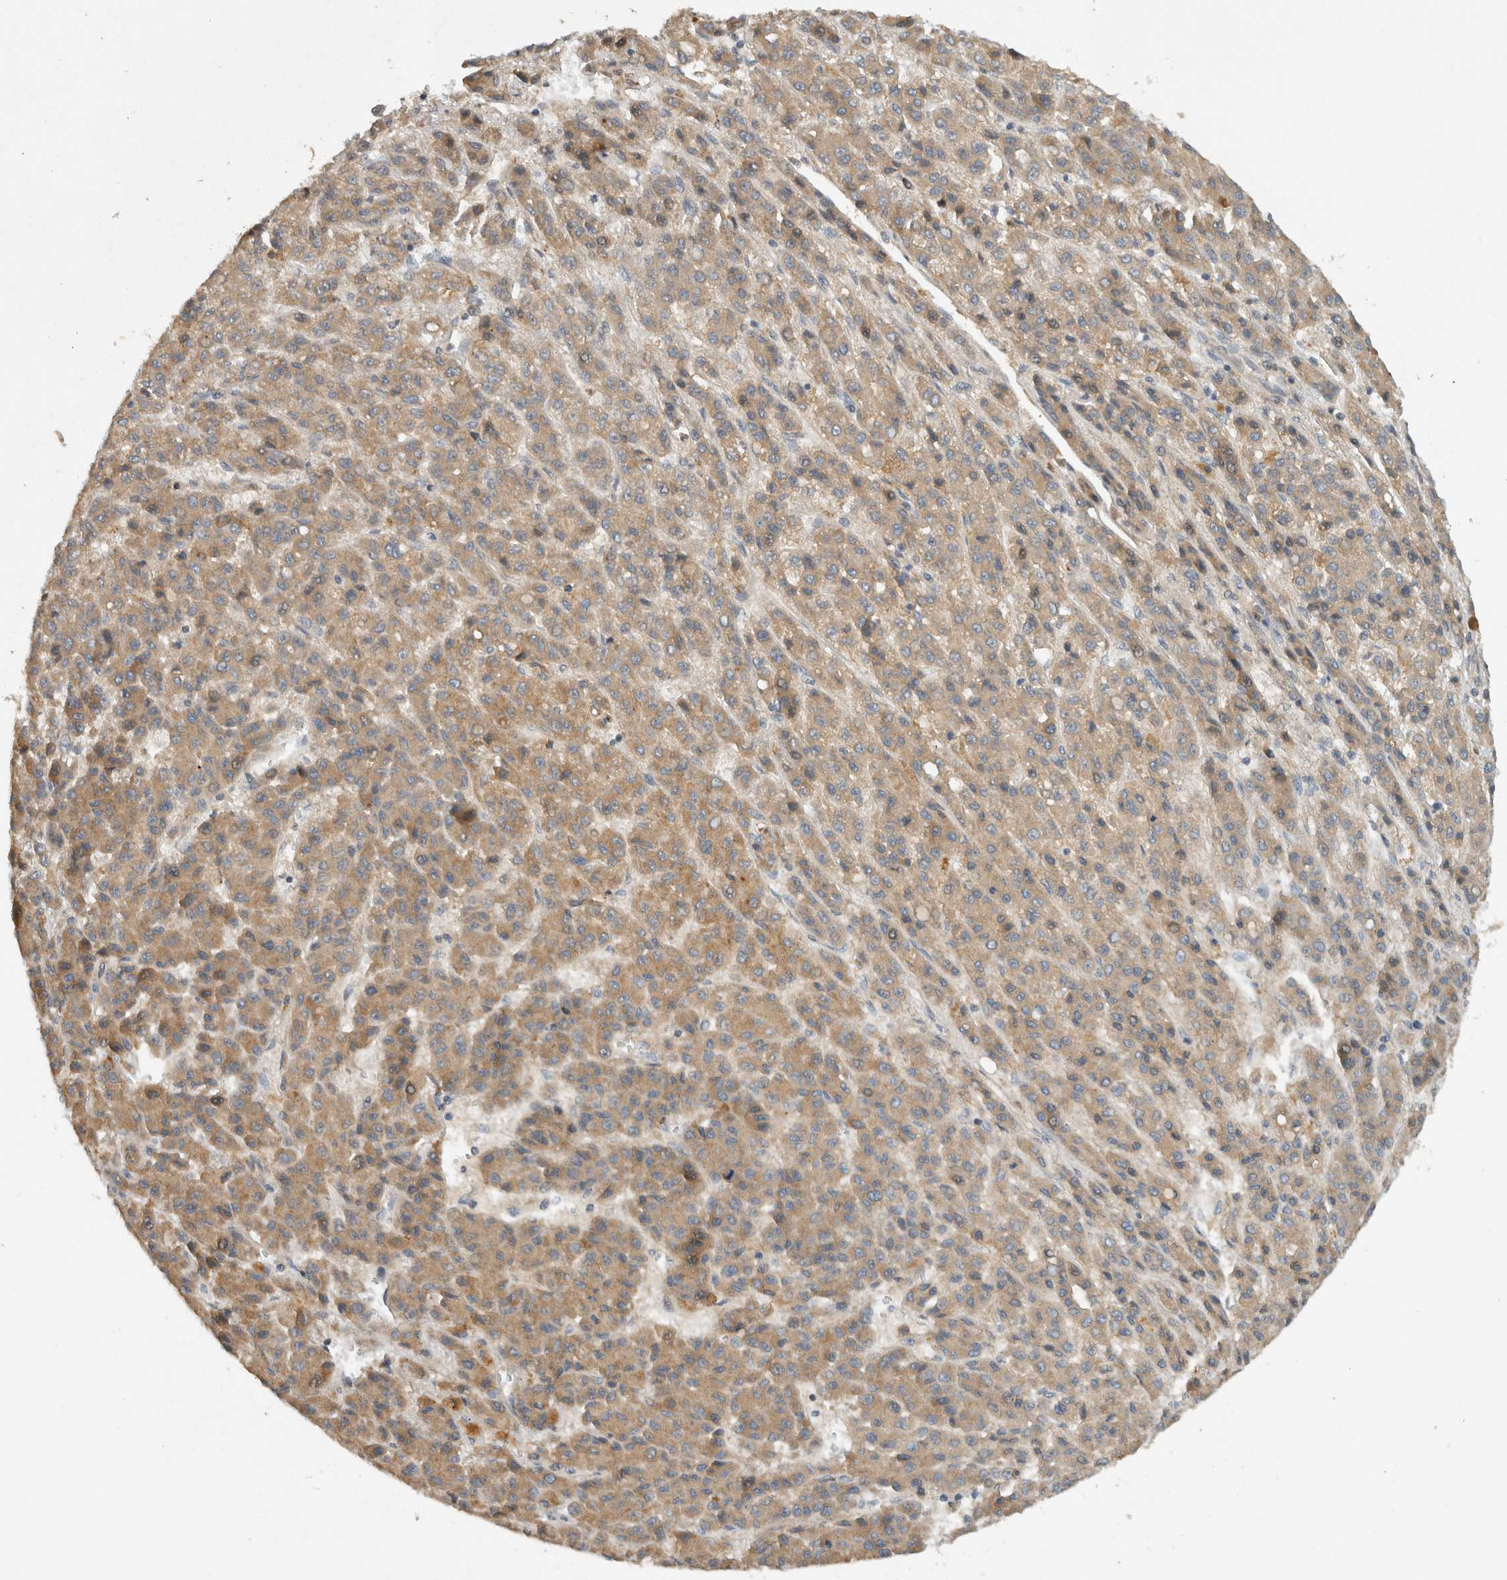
{"staining": {"intensity": "weak", "quantity": ">75%", "location": "cytoplasmic/membranous"}, "tissue": "liver cancer", "cell_type": "Tumor cells", "image_type": "cancer", "snomed": [{"axis": "morphology", "description": "Carcinoma, Hepatocellular, NOS"}, {"axis": "topography", "description": "Liver"}], "caption": "Protein analysis of liver hepatocellular carcinoma tissue demonstrates weak cytoplasmic/membranous positivity in about >75% of tumor cells. The staining is performed using DAB brown chromogen to label protein expression. The nuclei are counter-stained blue using hematoxylin.", "gene": "ARMC9", "patient": {"sex": "male", "age": 70}}